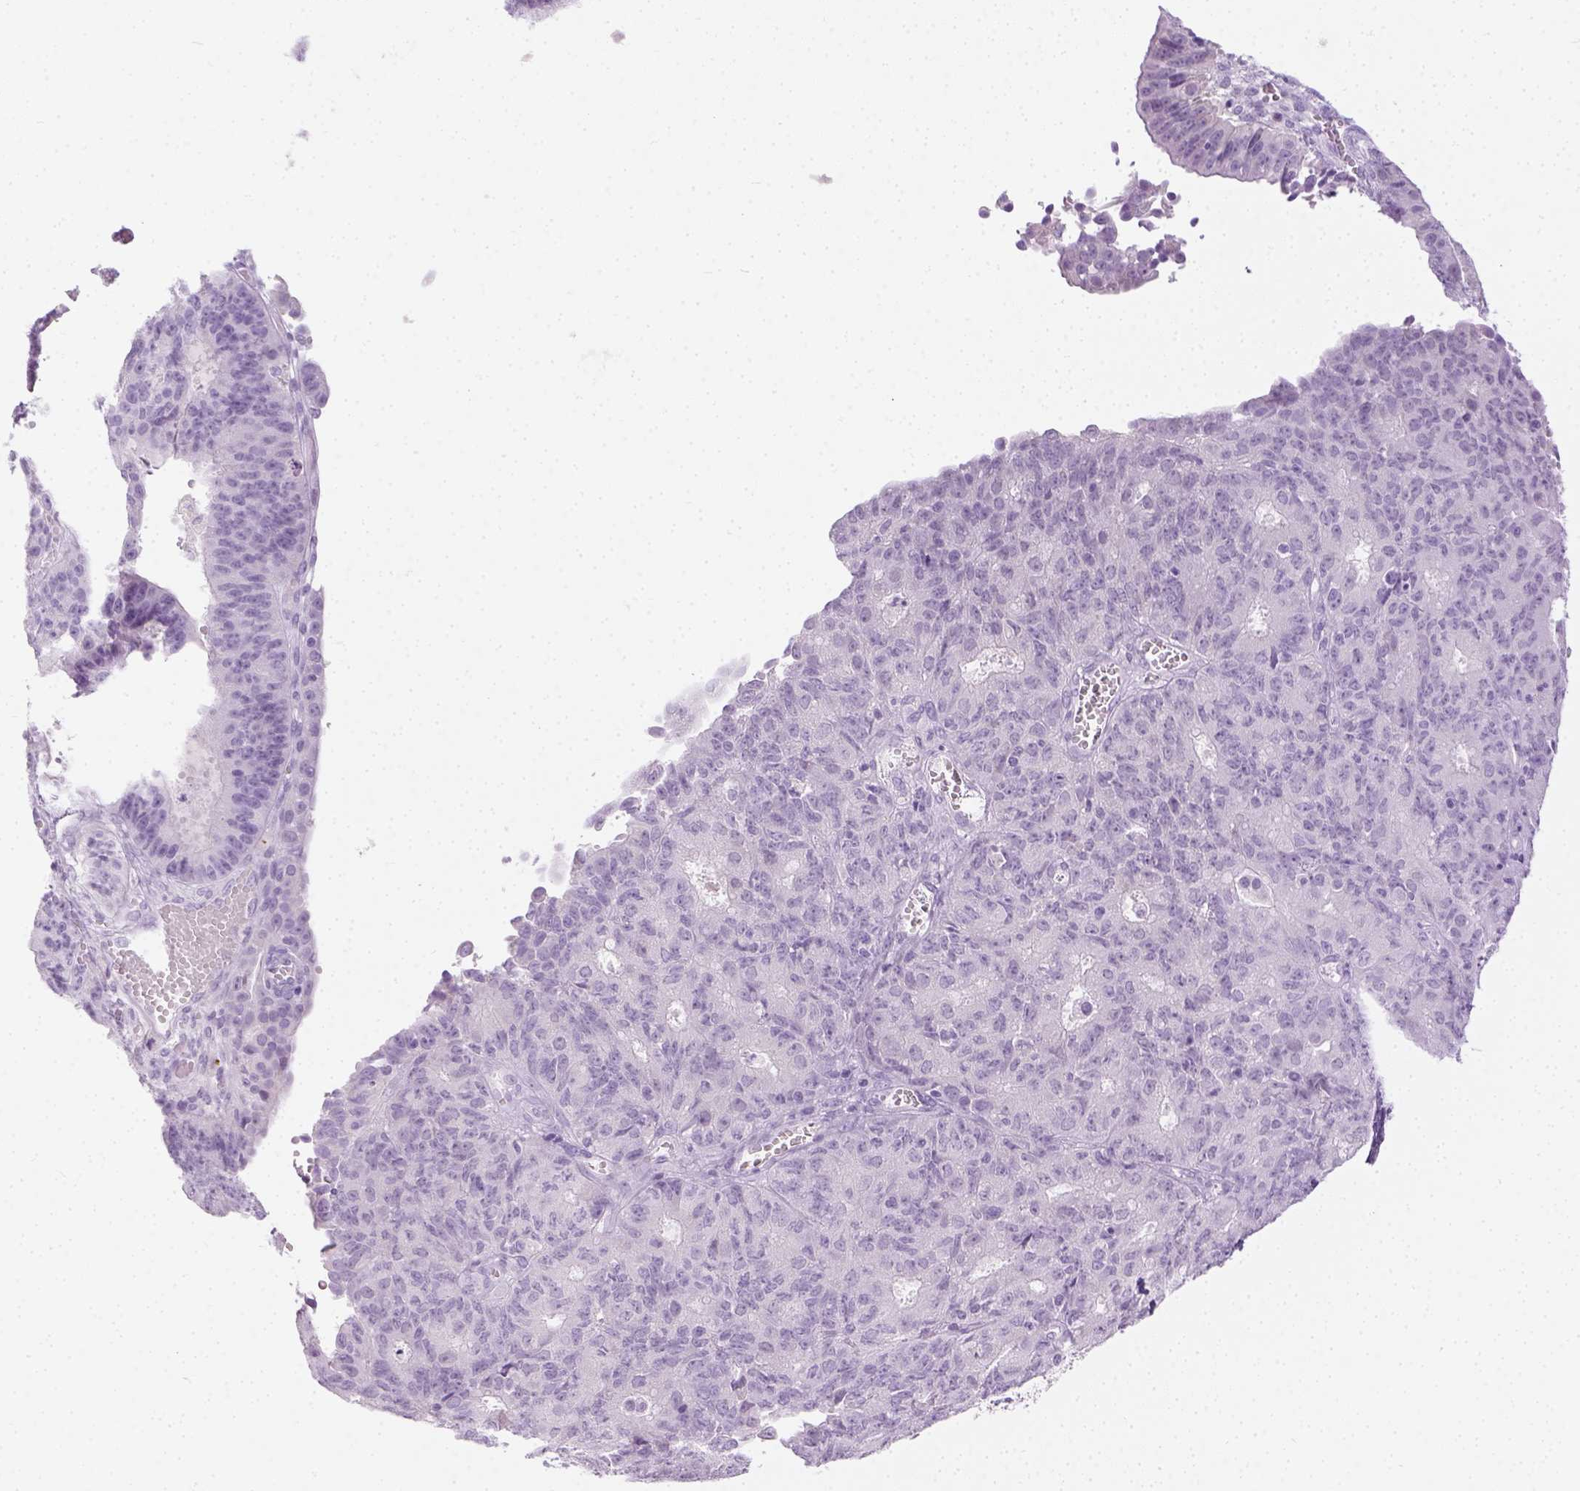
{"staining": {"intensity": "negative", "quantity": "none", "location": "none"}, "tissue": "ovarian cancer", "cell_type": "Tumor cells", "image_type": "cancer", "snomed": [{"axis": "morphology", "description": "Carcinoma, endometroid"}, {"axis": "topography", "description": "Ovary"}], "caption": "Histopathology image shows no significant protein expression in tumor cells of ovarian endometroid carcinoma.", "gene": "LGSN", "patient": {"sex": "female", "age": 42}}